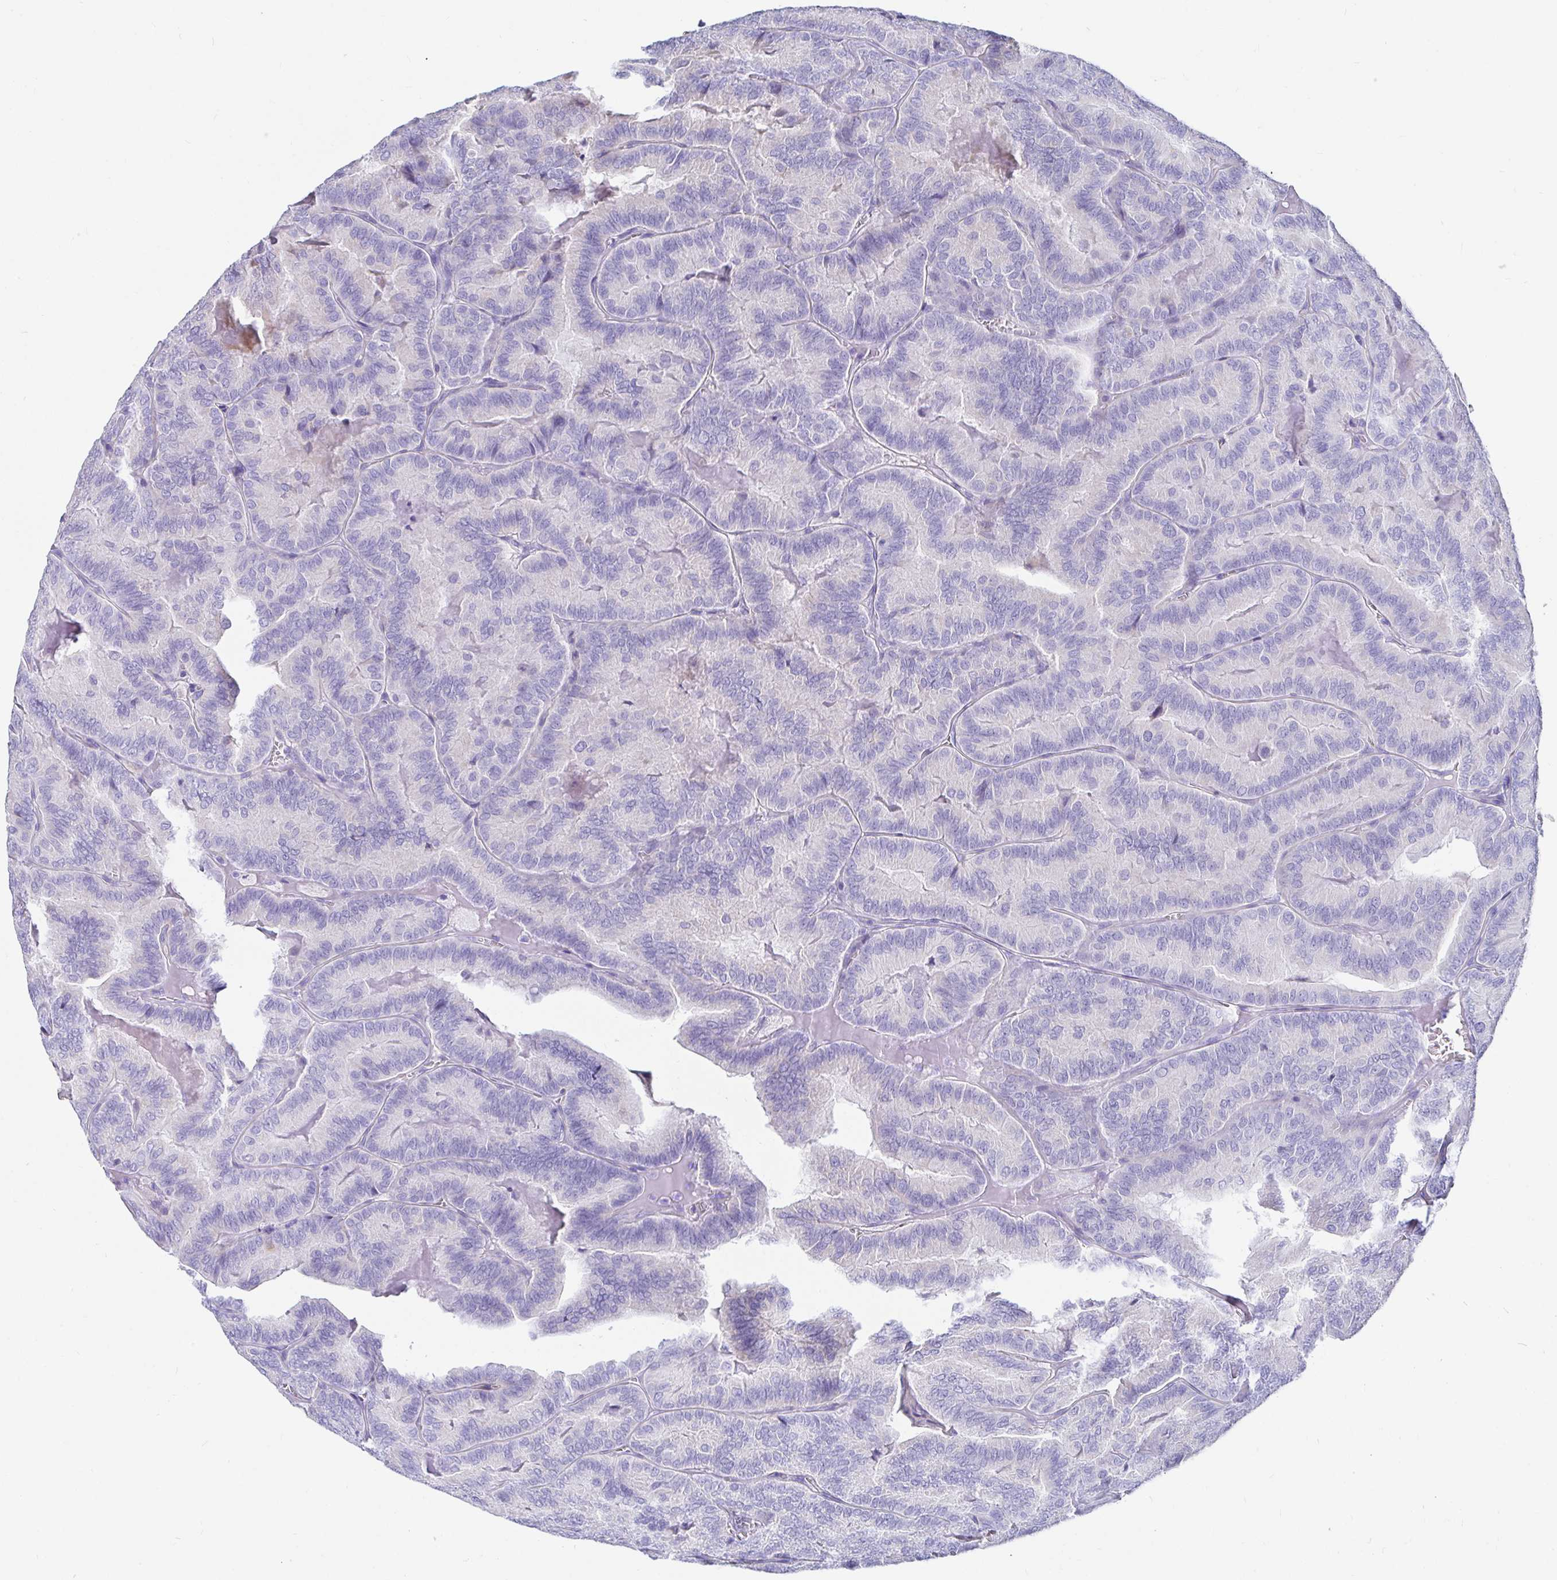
{"staining": {"intensity": "negative", "quantity": "none", "location": "none"}, "tissue": "thyroid cancer", "cell_type": "Tumor cells", "image_type": "cancer", "snomed": [{"axis": "morphology", "description": "Papillary adenocarcinoma, NOS"}, {"axis": "topography", "description": "Thyroid gland"}], "caption": "This is a histopathology image of immunohistochemistry (IHC) staining of thyroid cancer, which shows no staining in tumor cells.", "gene": "ZPBP2", "patient": {"sex": "female", "age": 75}}